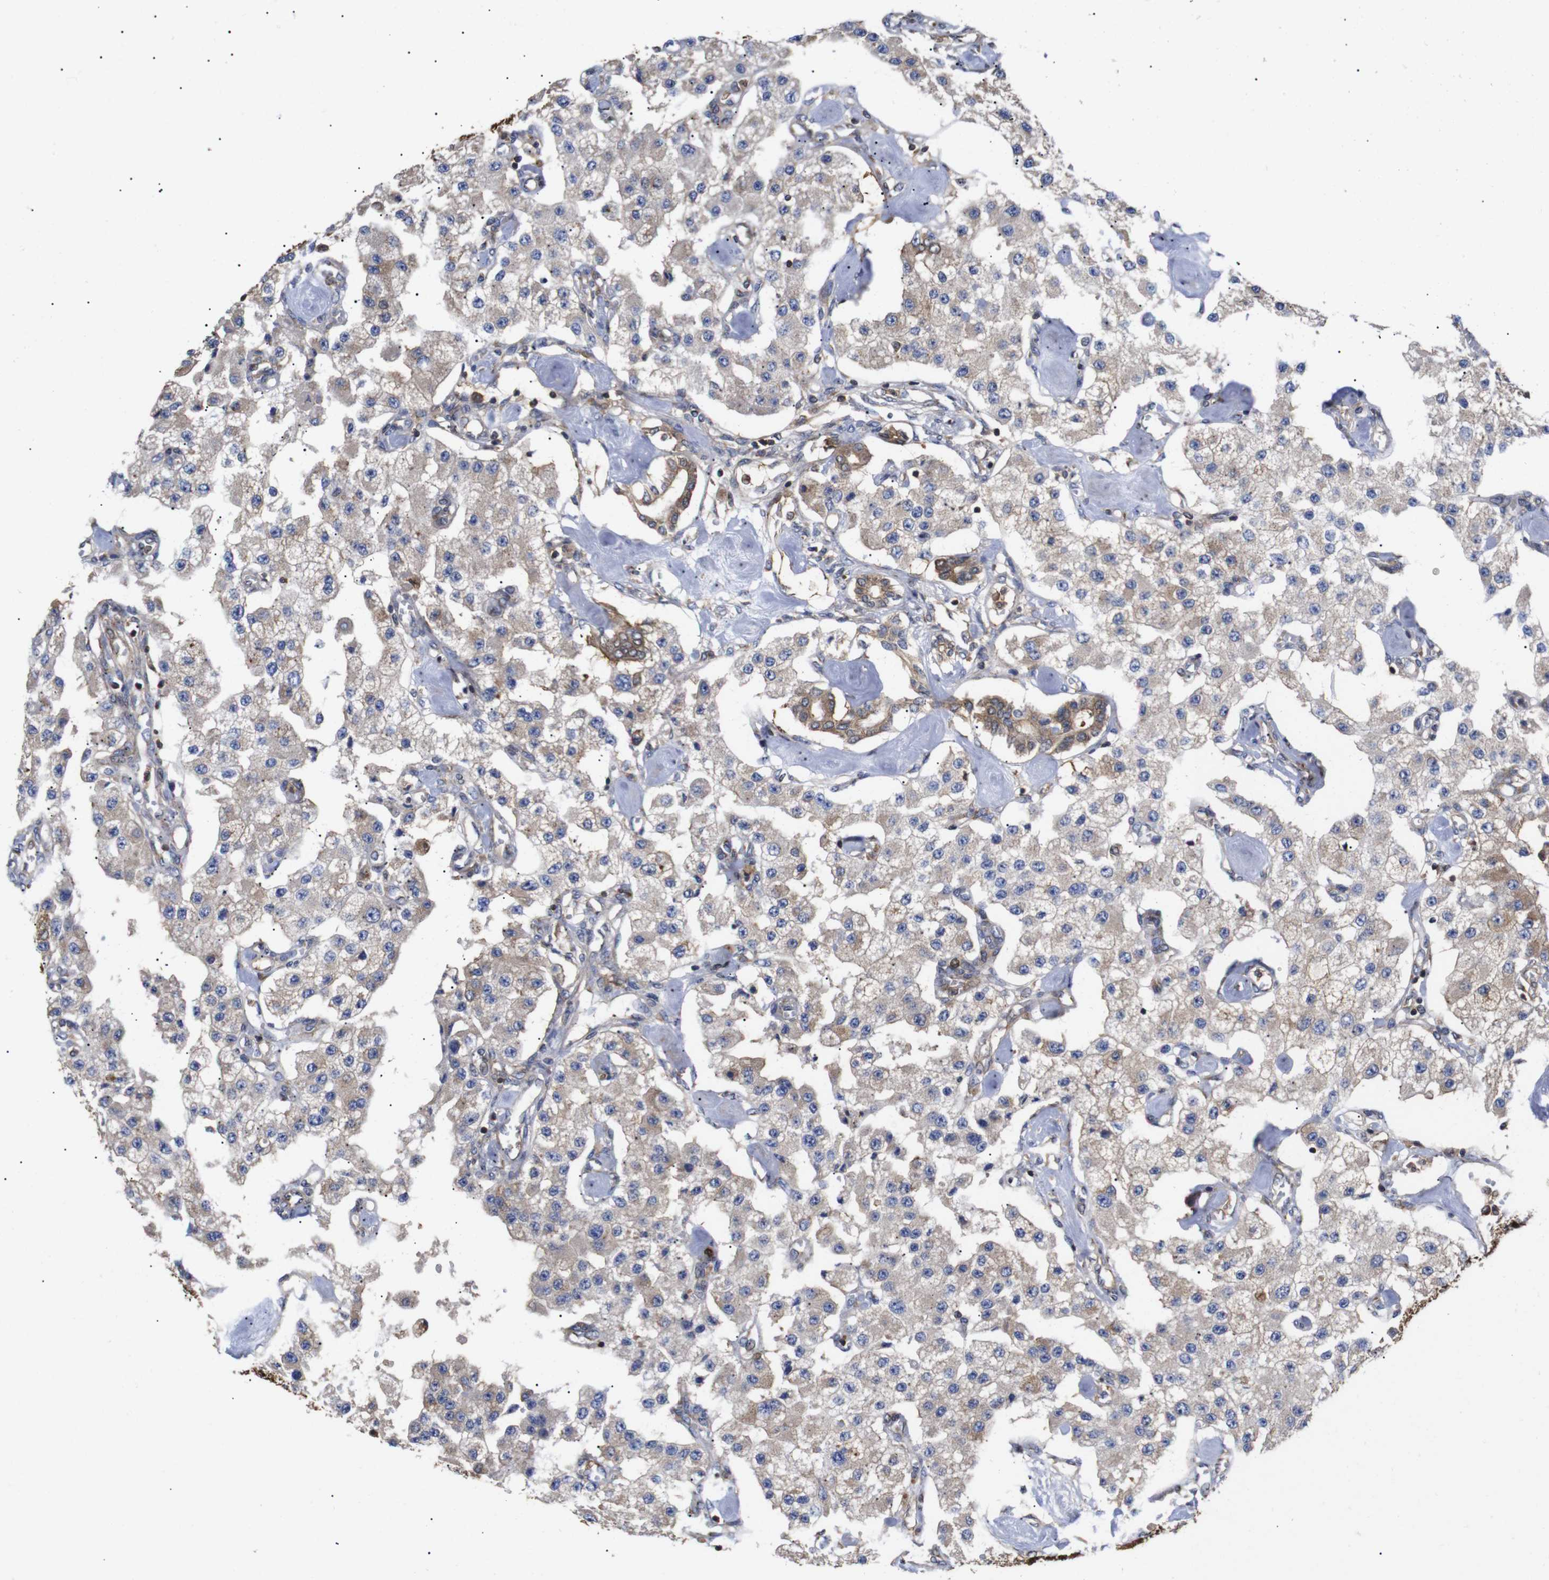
{"staining": {"intensity": "weak", "quantity": "25%-75%", "location": "cytoplasmic/membranous"}, "tissue": "carcinoid", "cell_type": "Tumor cells", "image_type": "cancer", "snomed": [{"axis": "morphology", "description": "Carcinoid, malignant, NOS"}, {"axis": "topography", "description": "Pancreas"}], "caption": "This micrograph exhibits carcinoid (malignant) stained with immunohistochemistry (IHC) to label a protein in brown. The cytoplasmic/membranous of tumor cells show weak positivity for the protein. Nuclei are counter-stained blue.", "gene": "LRRCC1", "patient": {"sex": "male", "age": 41}}